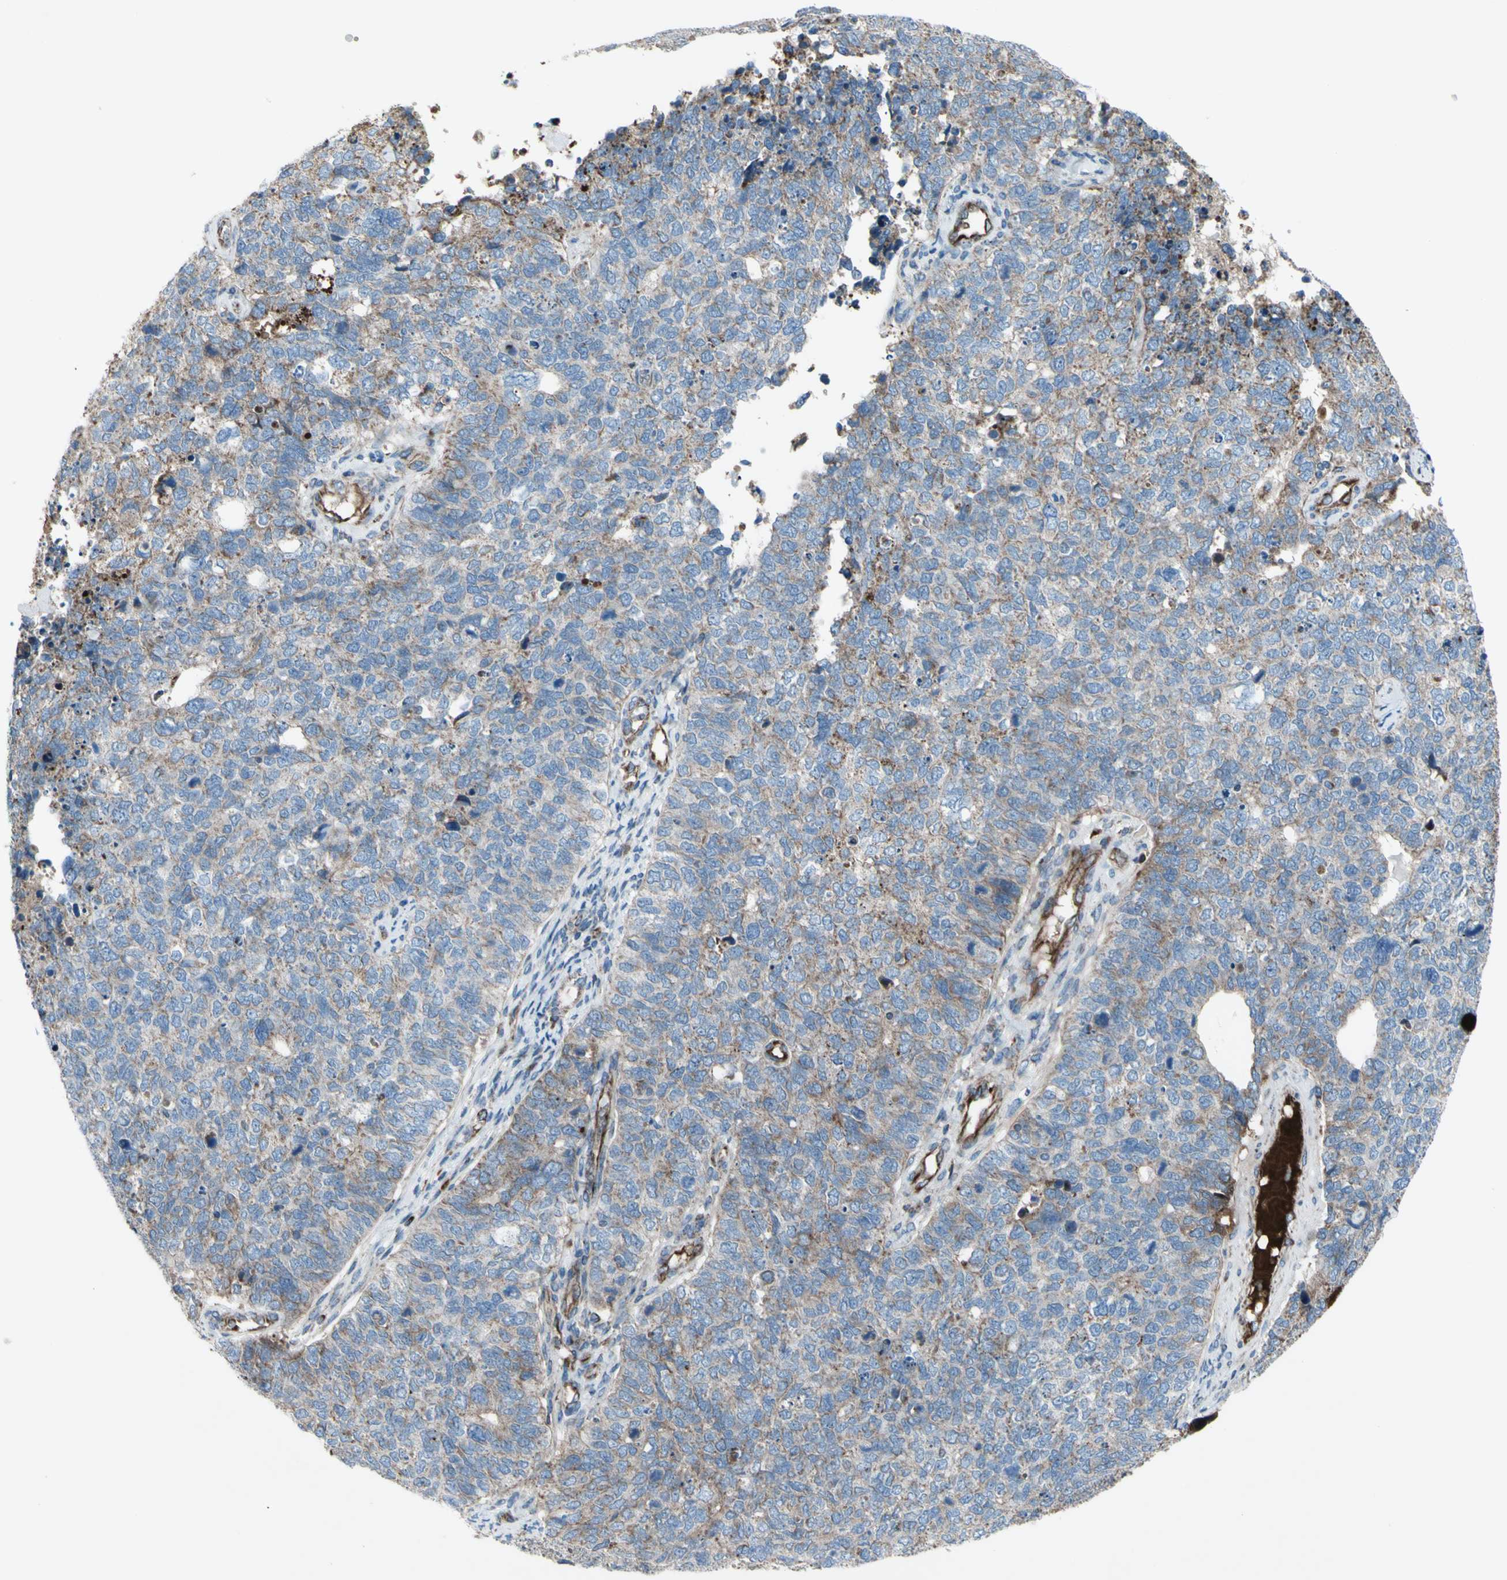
{"staining": {"intensity": "weak", "quantity": ">75%", "location": "cytoplasmic/membranous"}, "tissue": "cervical cancer", "cell_type": "Tumor cells", "image_type": "cancer", "snomed": [{"axis": "morphology", "description": "Squamous cell carcinoma, NOS"}, {"axis": "topography", "description": "Cervix"}], "caption": "High-magnification brightfield microscopy of cervical squamous cell carcinoma stained with DAB (3,3'-diaminobenzidine) (brown) and counterstained with hematoxylin (blue). tumor cells exhibit weak cytoplasmic/membranous expression is identified in approximately>75% of cells.", "gene": "EMC7", "patient": {"sex": "female", "age": 63}}